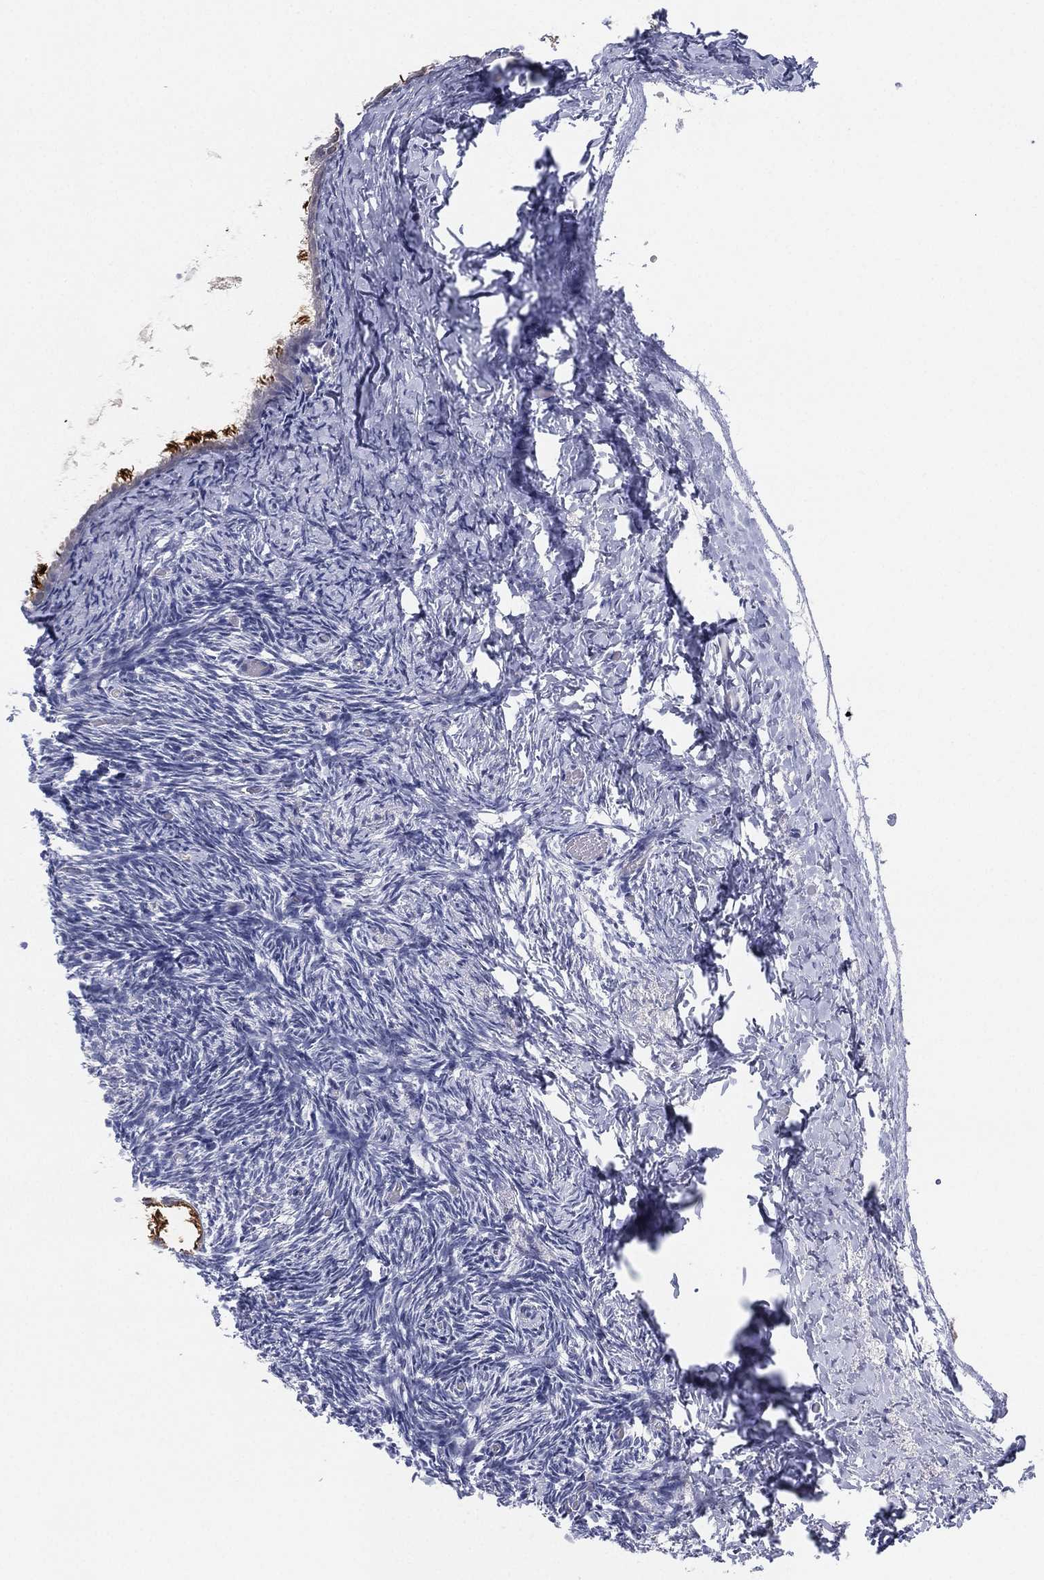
{"staining": {"intensity": "negative", "quantity": "none", "location": "none"}, "tissue": "ovary", "cell_type": "Ovarian stroma cells", "image_type": "normal", "snomed": [{"axis": "morphology", "description": "Normal tissue, NOS"}, {"axis": "topography", "description": "Ovary"}], "caption": "Immunohistochemistry of unremarkable ovary reveals no expression in ovarian stroma cells. (DAB (3,3'-diaminobenzidine) IHC visualized using brightfield microscopy, high magnification).", "gene": "MLF1", "patient": {"sex": "female", "age": 39}}